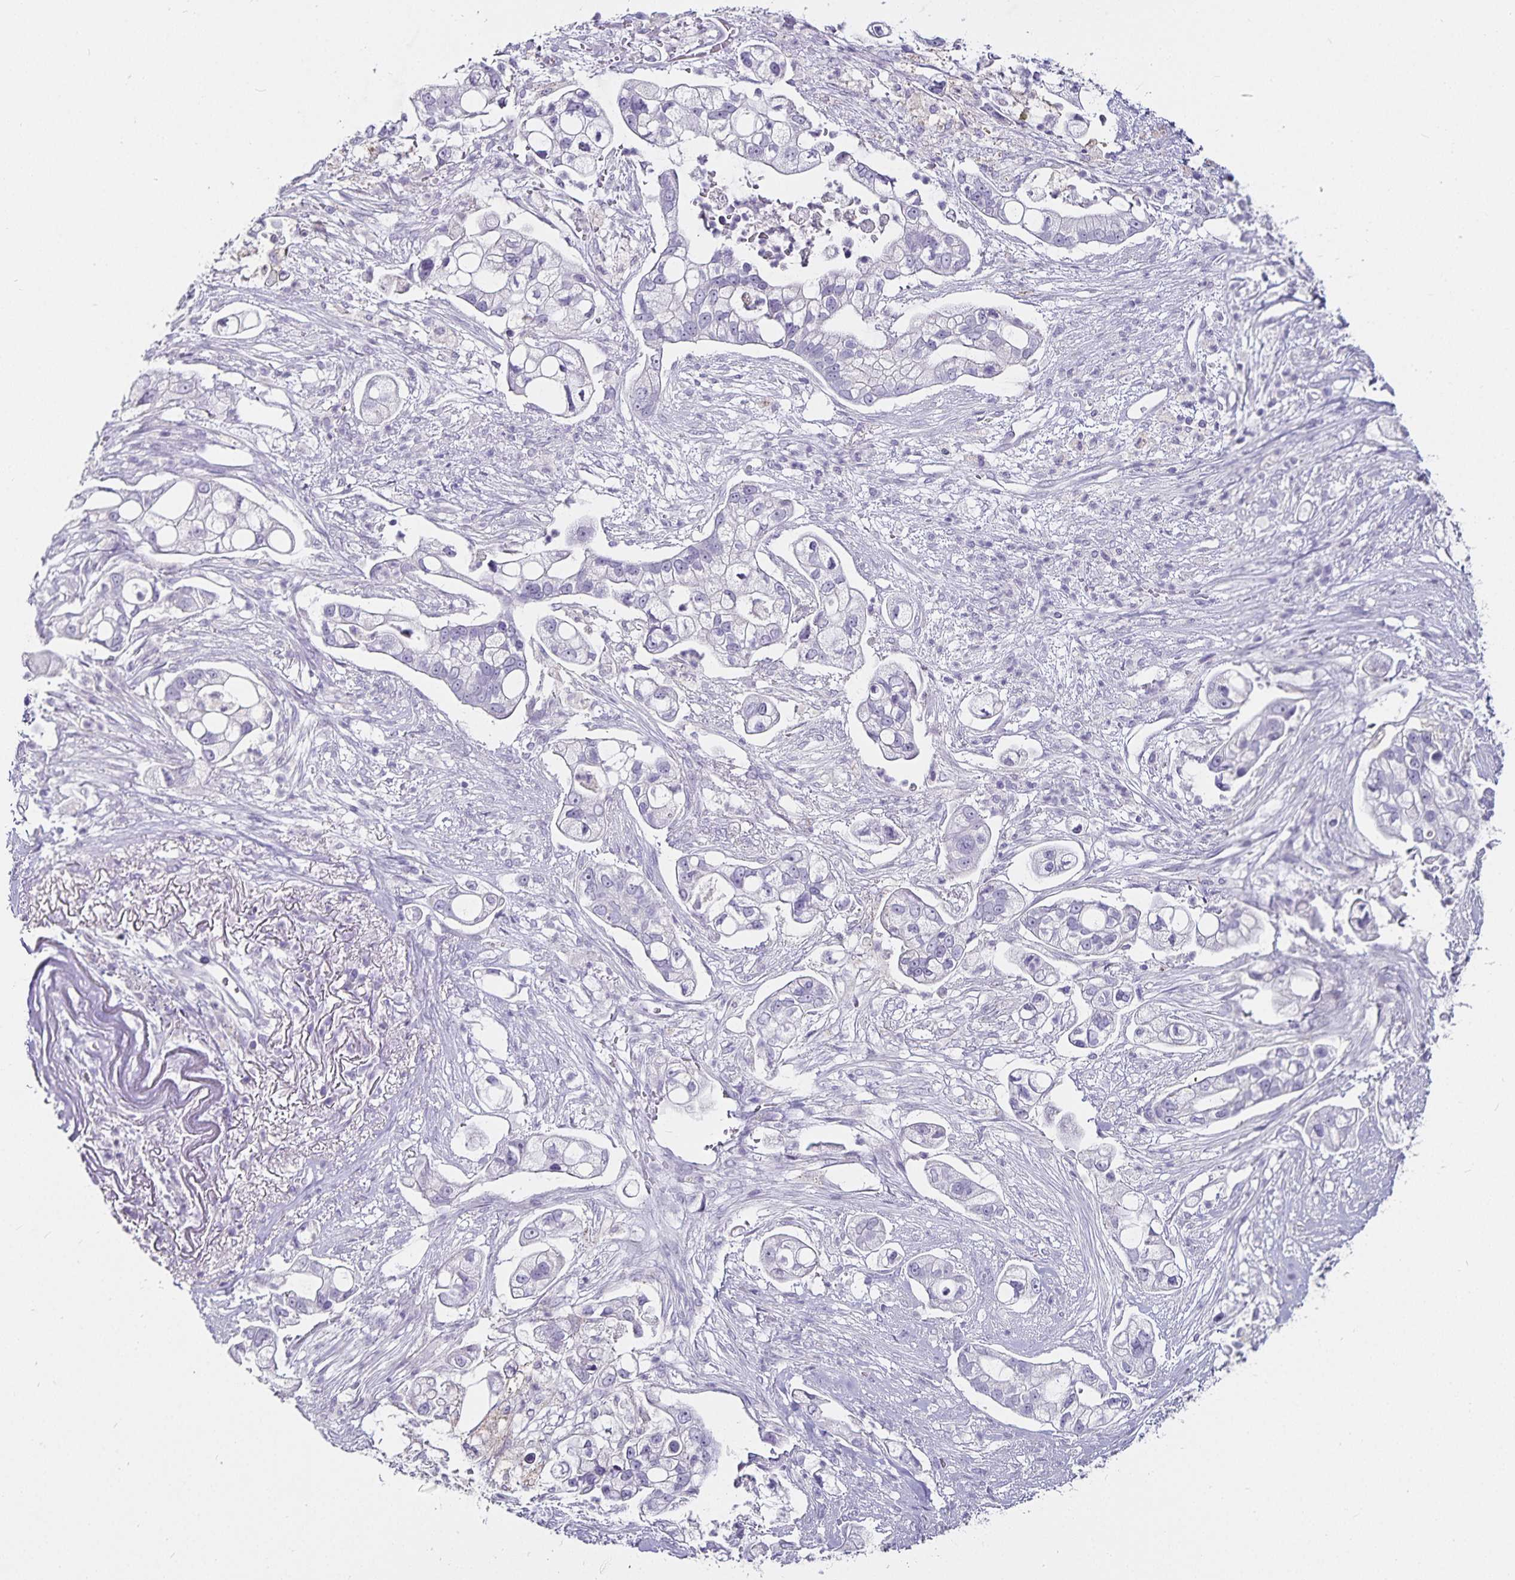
{"staining": {"intensity": "negative", "quantity": "none", "location": "none"}, "tissue": "pancreatic cancer", "cell_type": "Tumor cells", "image_type": "cancer", "snomed": [{"axis": "morphology", "description": "Adenocarcinoma, NOS"}, {"axis": "topography", "description": "Pancreas"}], "caption": "High power microscopy image of an immunohistochemistry (IHC) photomicrograph of pancreatic adenocarcinoma, revealing no significant expression in tumor cells. (DAB immunohistochemistry with hematoxylin counter stain).", "gene": "CA12", "patient": {"sex": "female", "age": 69}}